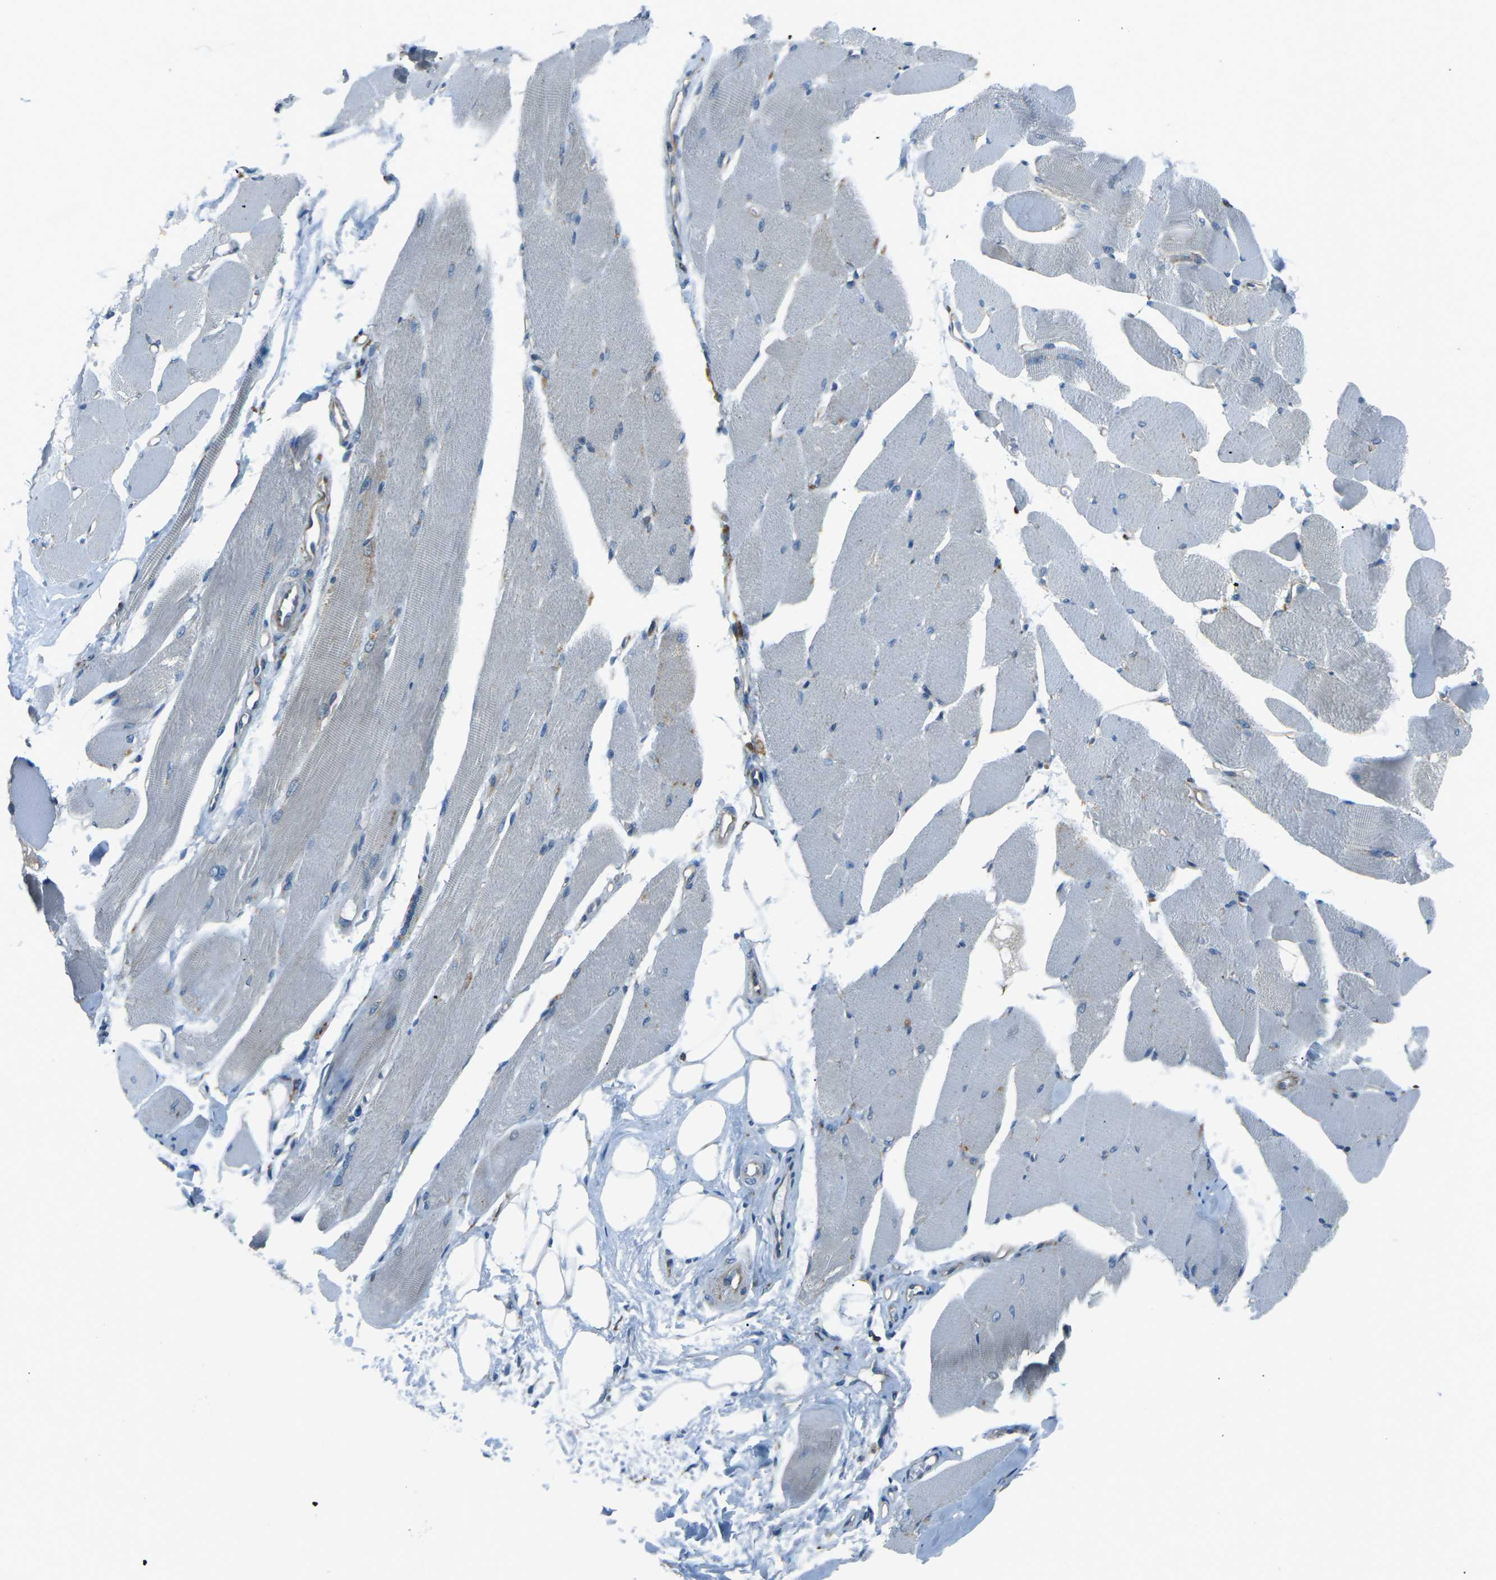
{"staining": {"intensity": "negative", "quantity": "none", "location": "none"}, "tissue": "skeletal muscle", "cell_type": "Myocytes", "image_type": "normal", "snomed": [{"axis": "morphology", "description": "Normal tissue, NOS"}, {"axis": "topography", "description": "Skeletal muscle"}, {"axis": "topography", "description": "Peripheral nerve tissue"}], "caption": "DAB (3,3'-diaminobenzidine) immunohistochemical staining of unremarkable skeletal muscle exhibits no significant staining in myocytes.", "gene": "CDK17", "patient": {"sex": "female", "age": 84}}